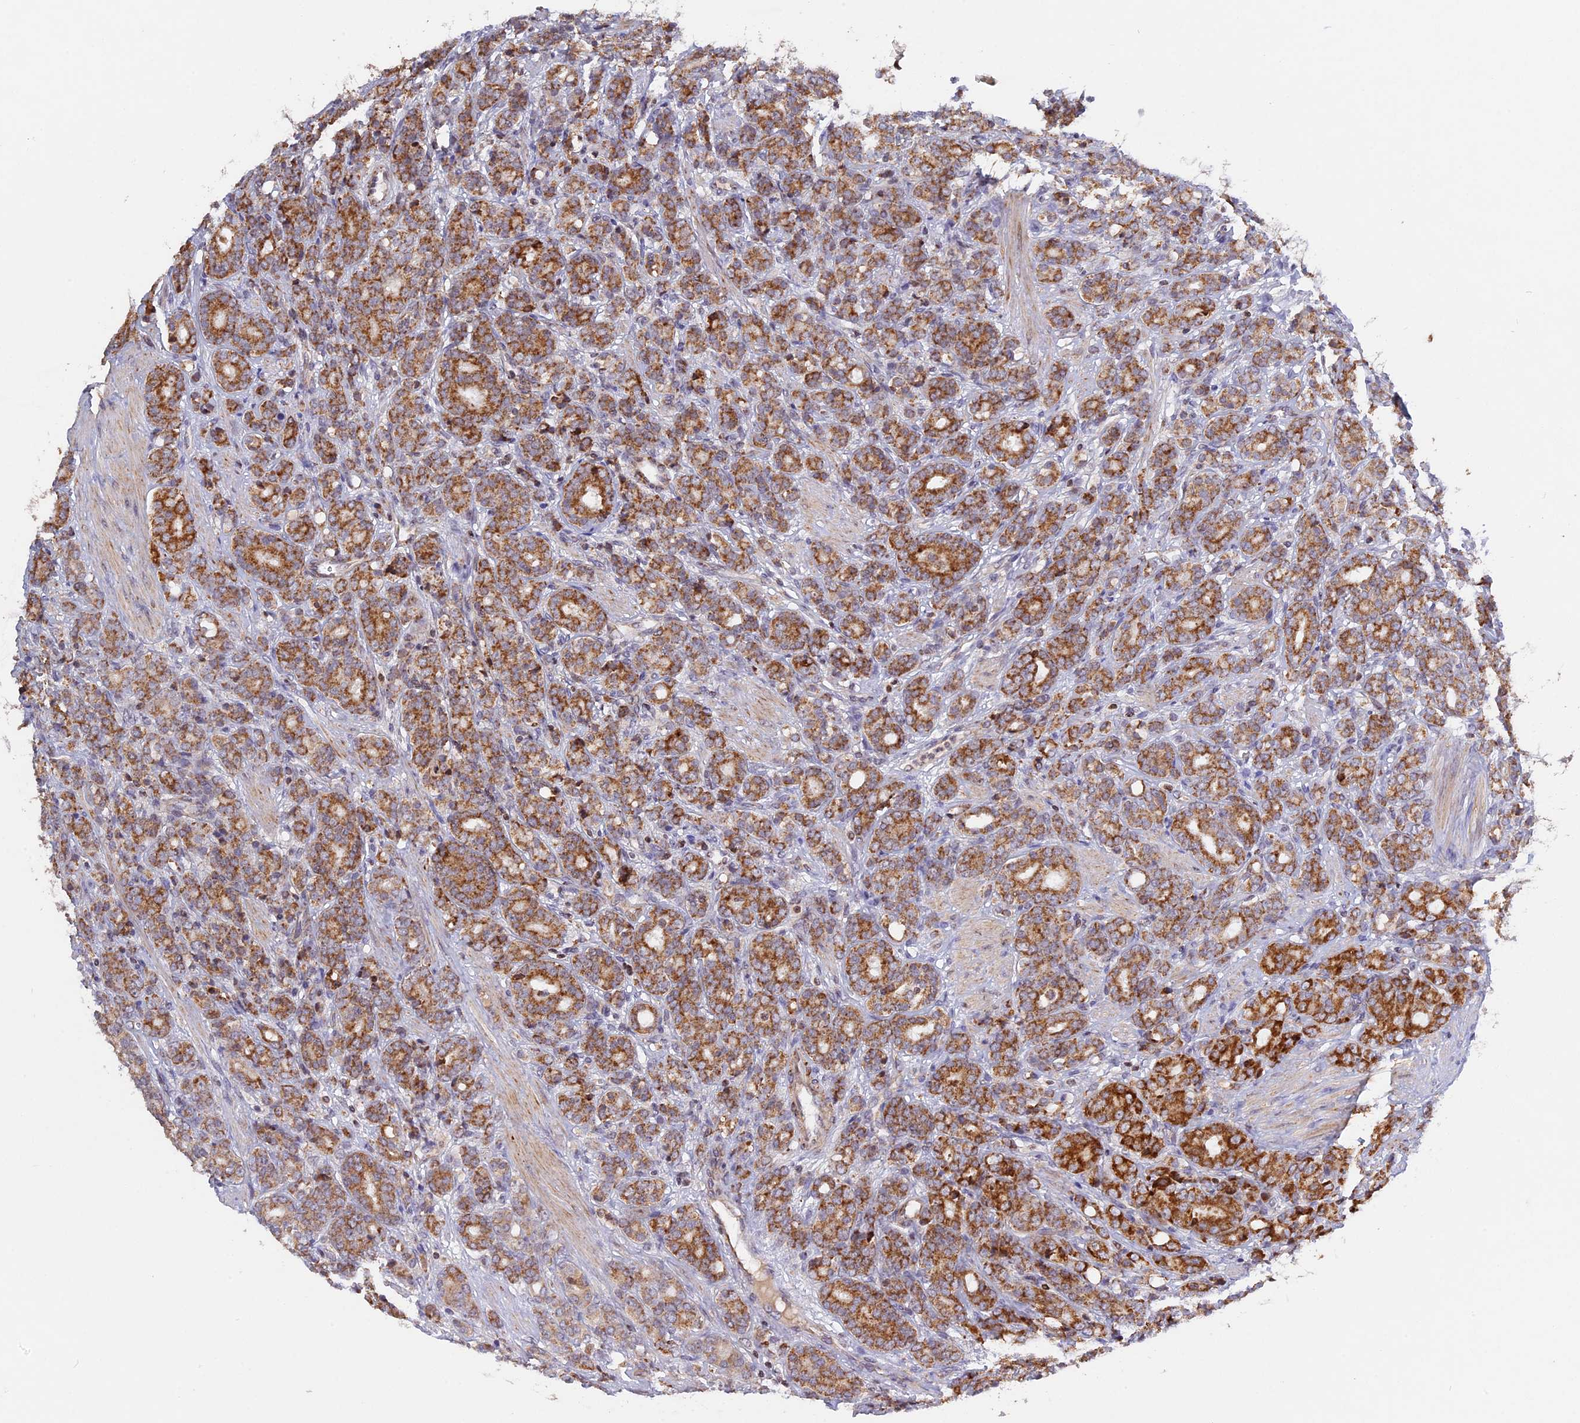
{"staining": {"intensity": "moderate", "quantity": ">75%", "location": "cytoplasmic/membranous"}, "tissue": "prostate cancer", "cell_type": "Tumor cells", "image_type": "cancer", "snomed": [{"axis": "morphology", "description": "Adenocarcinoma, High grade"}, {"axis": "topography", "description": "Prostate"}], "caption": "Human prostate cancer (adenocarcinoma (high-grade)) stained with a protein marker reveals moderate staining in tumor cells.", "gene": "MPV17L", "patient": {"sex": "male", "age": 62}}